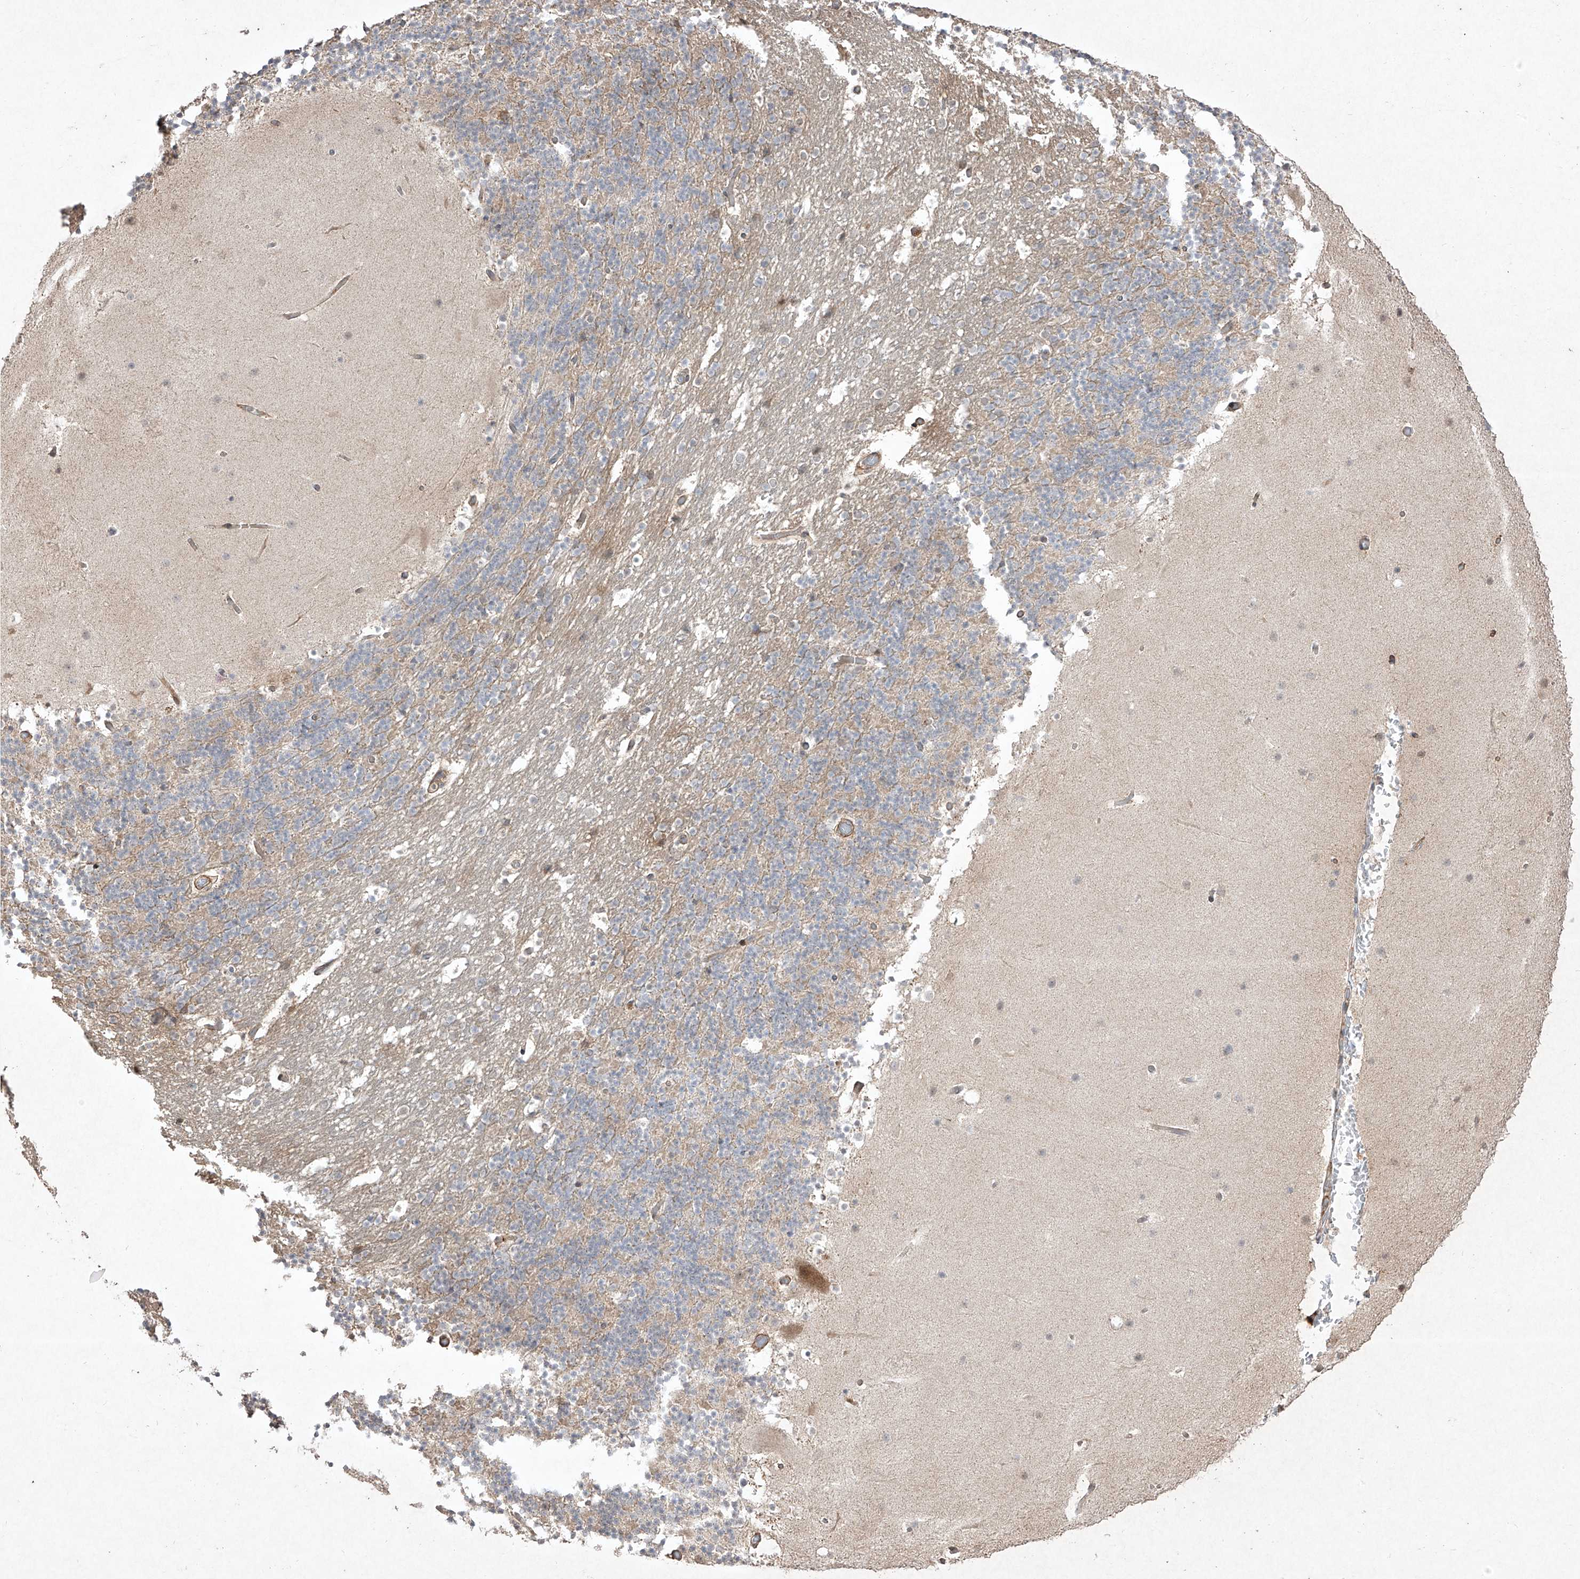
{"staining": {"intensity": "weak", "quantity": "<25%", "location": "cytoplasmic/membranous"}, "tissue": "cerebellum", "cell_type": "Cells in granular layer", "image_type": "normal", "snomed": [{"axis": "morphology", "description": "Normal tissue, NOS"}, {"axis": "topography", "description": "Cerebellum"}], "caption": "This is a image of immunohistochemistry staining of benign cerebellum, which shows no staining in cells in granular layer.", "gene": "KDM1B", "patient": {"sex": "male", "age": 57}}